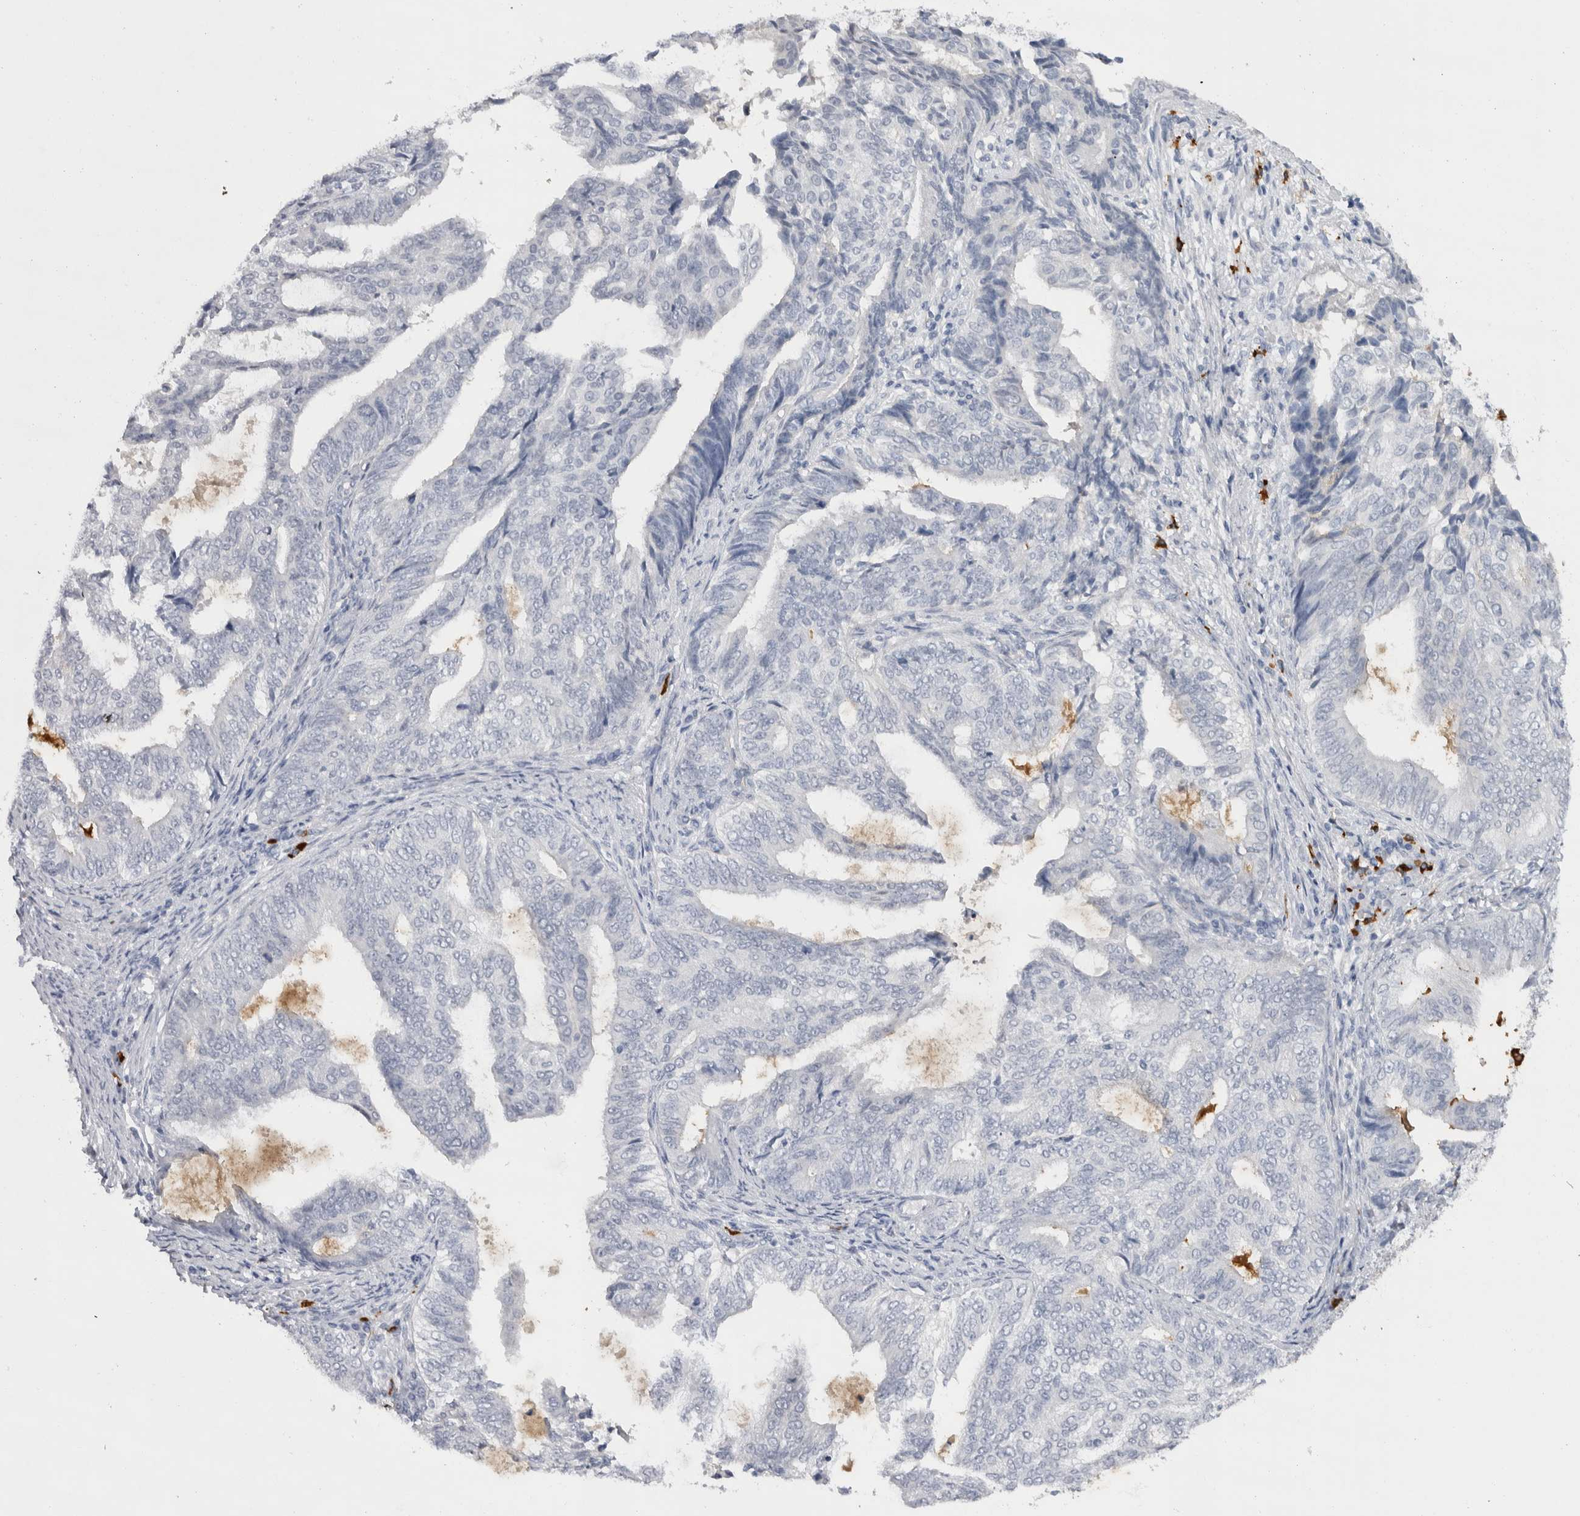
{"staining": {"intensity": "negative", "quantity": "none", "location": "none"}, "tissue": "endometrial cancer", "cell_type": "Tumor cells", "image_type": "cancer", "snomed": [{"axis": "morphology", "description": "Adenocarcinoma, NOS"}, {"axis": "topography", "description": "Endometrium"}], "caption": "Immunohistochemistry of endometrial adenocarcinoma displays no positivity in tumor cells. (Immunohistochemistry, brightfield microscopy, high magnification).", "gene": "CDH17", "patient": {"sex": "female", "age": 58}}